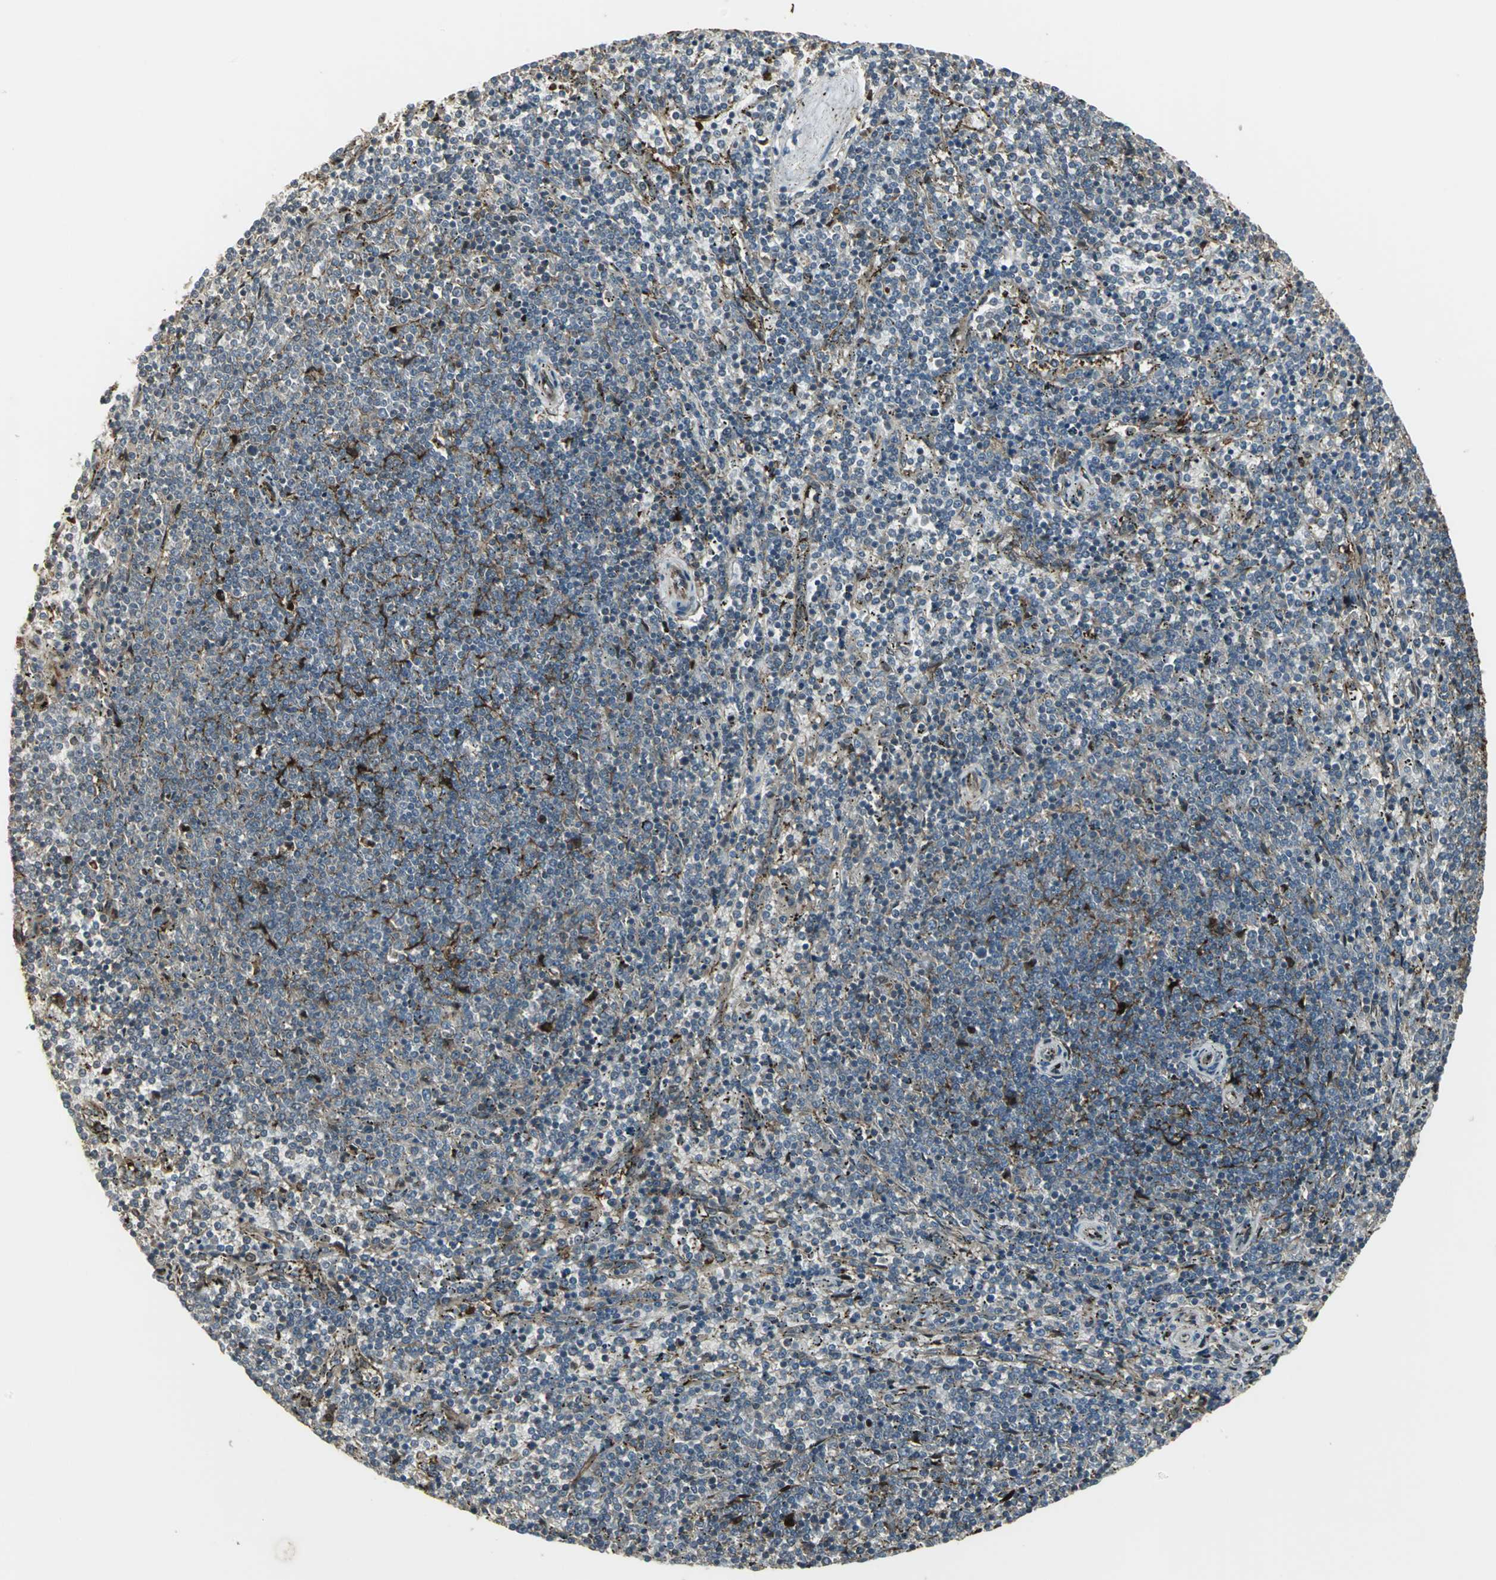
{"staining": {"intensity": "weak", "quantity": "25%-75%", "location": "cytoplasmic/membranous"}, "tissue": "lymphoma", "cell_type": "Tumor cells", "image_type": "cancer", "snomed": [{"axis": "morphology", "description": "Malignant lymphoma, non-Hodgkin's type, Low grade"}, {"axis": "topography", "description": "Spleen"}], "caption": "Lymphoma stained with IHC shows weak cytoplasmic/membranous staining in about 25%-75% of tumor cells.", "gene": "PRXL2B", "patient": {"sex": "female", "age": 50}}